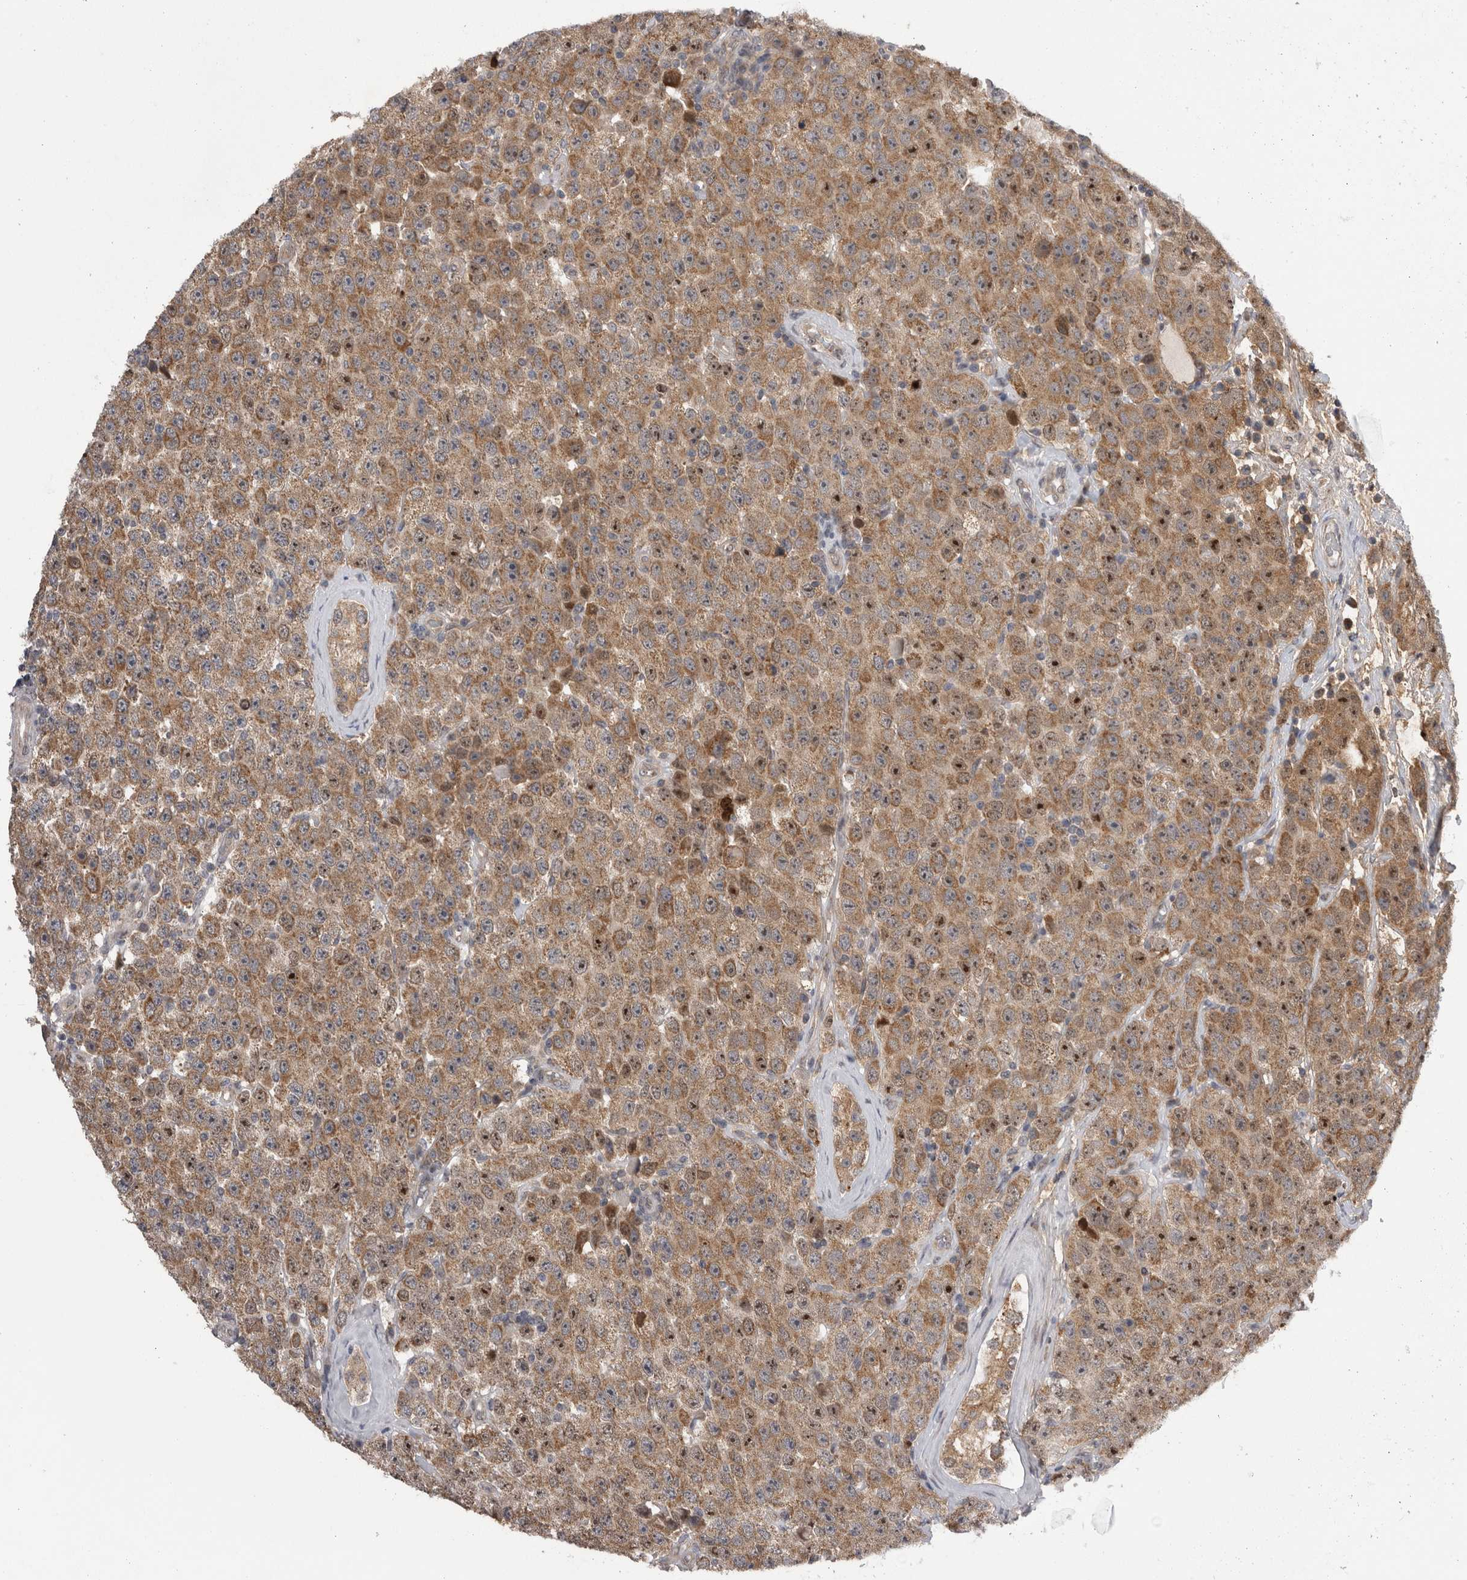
{"staining": {"intensity": "moderate", "quantity": ">75%", "location": "cytoplasmic/membranous"}, "tissue": "testis cancer", "cell_type": "Tumor cells", "image_type": "cancer", "snomed": [{"axis": "morphology", "description": "Seminoma, NOS"}, {"axis": "morphology", "description": "Carcinoma, Embryonal, NOS"}, {"axis": "topography", "description": "Testis"}], "caption": "Tumor cells exhibit medium levels of moderate cytoplasmic/membranous staining in approximately >75% of cells in testis seminoma.", "gene": "ARHGAP29", "patient": {"sex": "male", "age": 28}}